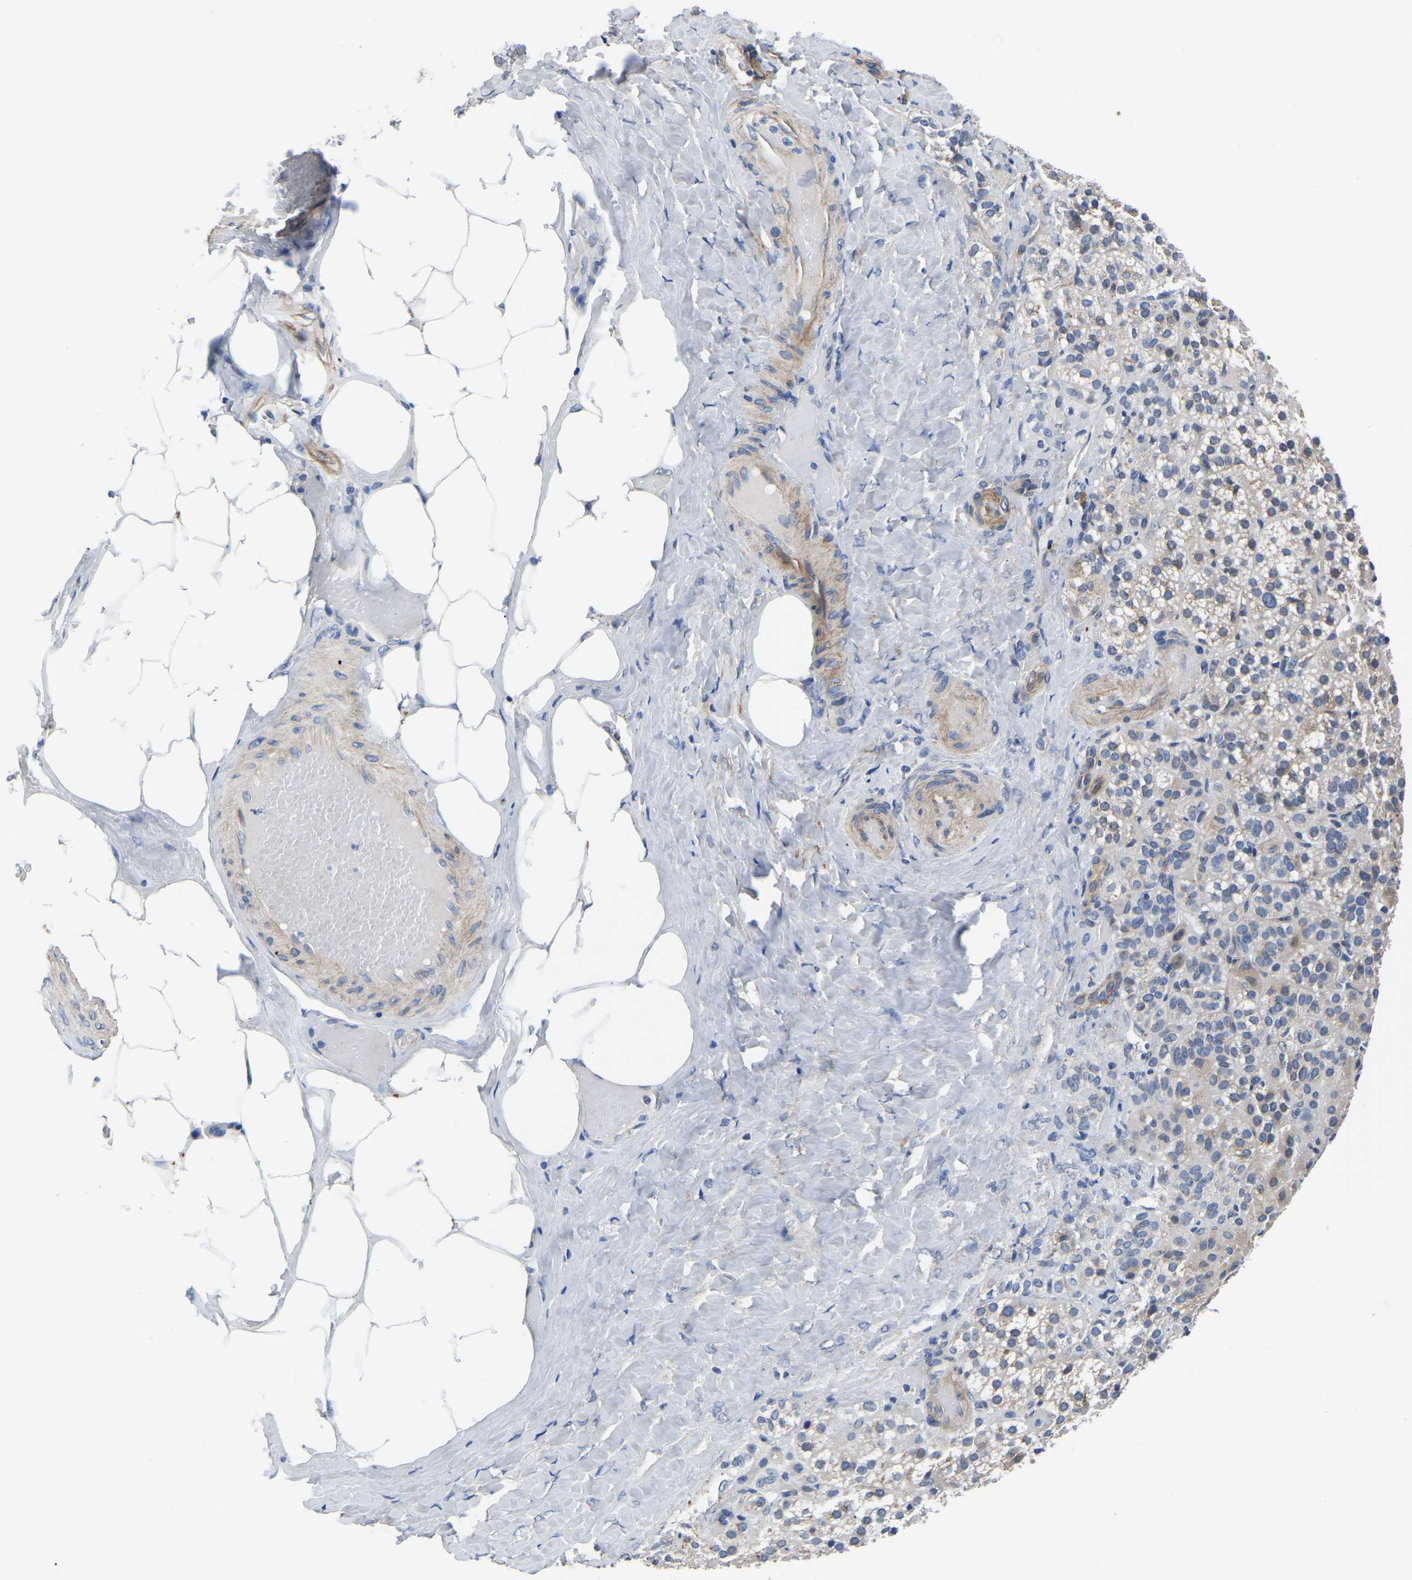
{"staining": {"intensity": "moderate", "quantity": "<25%", "location": "cytoplasmic/membranous"}, "tissue": "adrenal gland", "cell_type": "Glandular cells", "image_type": "normal", "snomed": [{"axis": "morphology", "description": "Normal tissue, NOS"}, {"axis": "topography", "description": "Adrenal gland"}], "caption": "DAB immunohistochemical staining of normal human adrenal gland displays moderate cytoplasmic/membranous protein positivity in approximately <25% of glandular cells.", "gene": "PDLIM7", "patient": {"sex": "female", "age": 59}}